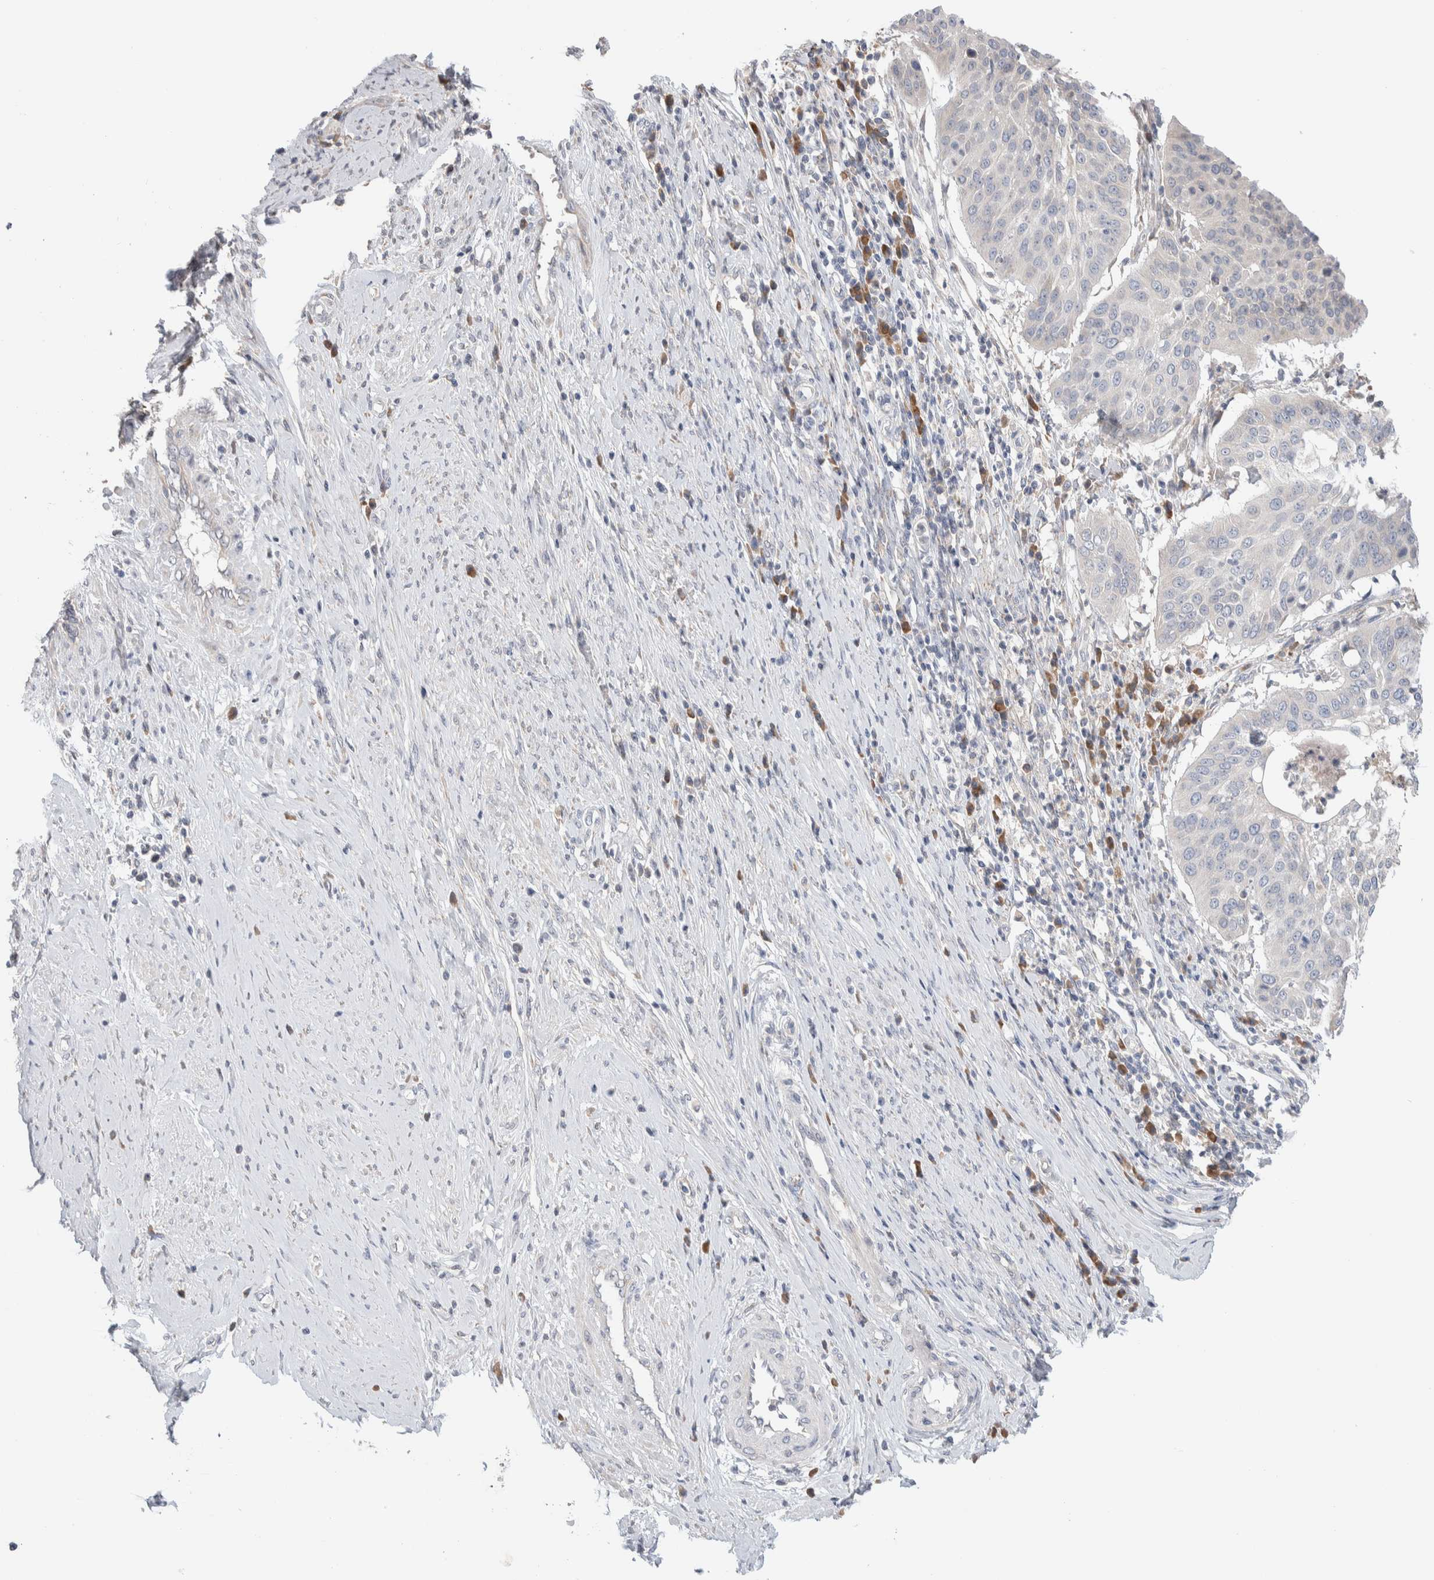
{"staining": {"intensity": "negative", "quantity": "none", "location": "none"}, "tissue": "cervical cancer", "cell_type": "Tumor cells", "image_type": "cancer", "snomed": [{"axis": "morphology", "description": "Normal tissue, NOS"}, {"axis": "morphology", "description": "Squamous cell carcinoma, NOS"}, {"axis": "topography", "description": "Cervix"}], "caption": "This is an immunohistochemistry image of squamous cell carcinoma (cervical). There is no staining in tumor cells.", "gene": "RUSF1", "patient": {"sex": "female", "age": 39}}